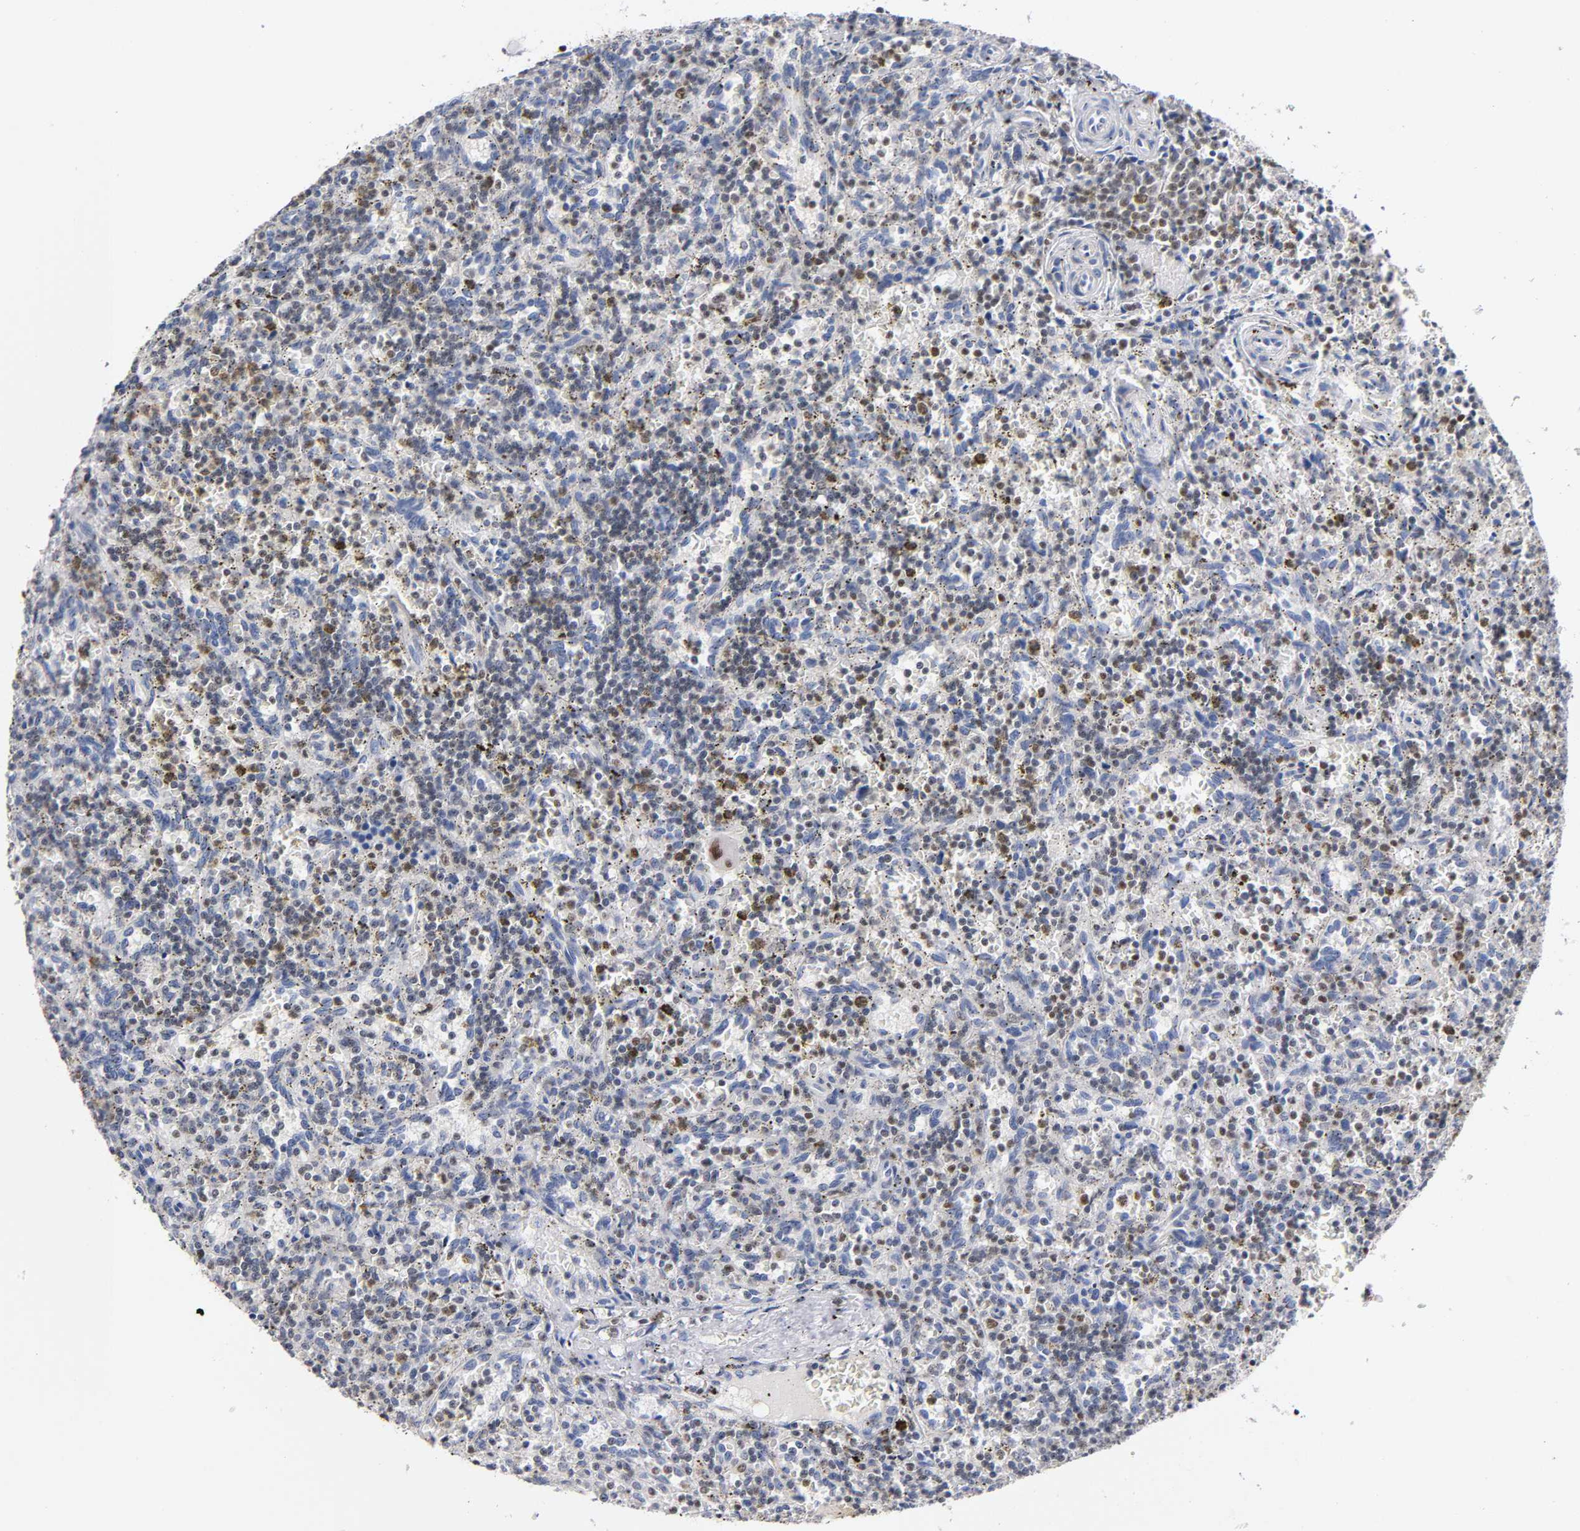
{"staining": {"intensity": "weak", "quantity": "<25%", "location": "nuclear"}, "tissue": "lymphoma", "cell_type": "Tumor cells", "image_type": "cancer", "snomed": [{"axis": "morphology", "description": "Malignant lymphoma, non-Hodgkin's type, Low grade"}, {"axis": "topography", "description": "Spleen"}], "caption": "Tumor cells are negative for protein expression in human lymphoma.", "gene": "RUNX1", "patient": {"sex": "male", "age": 73}}